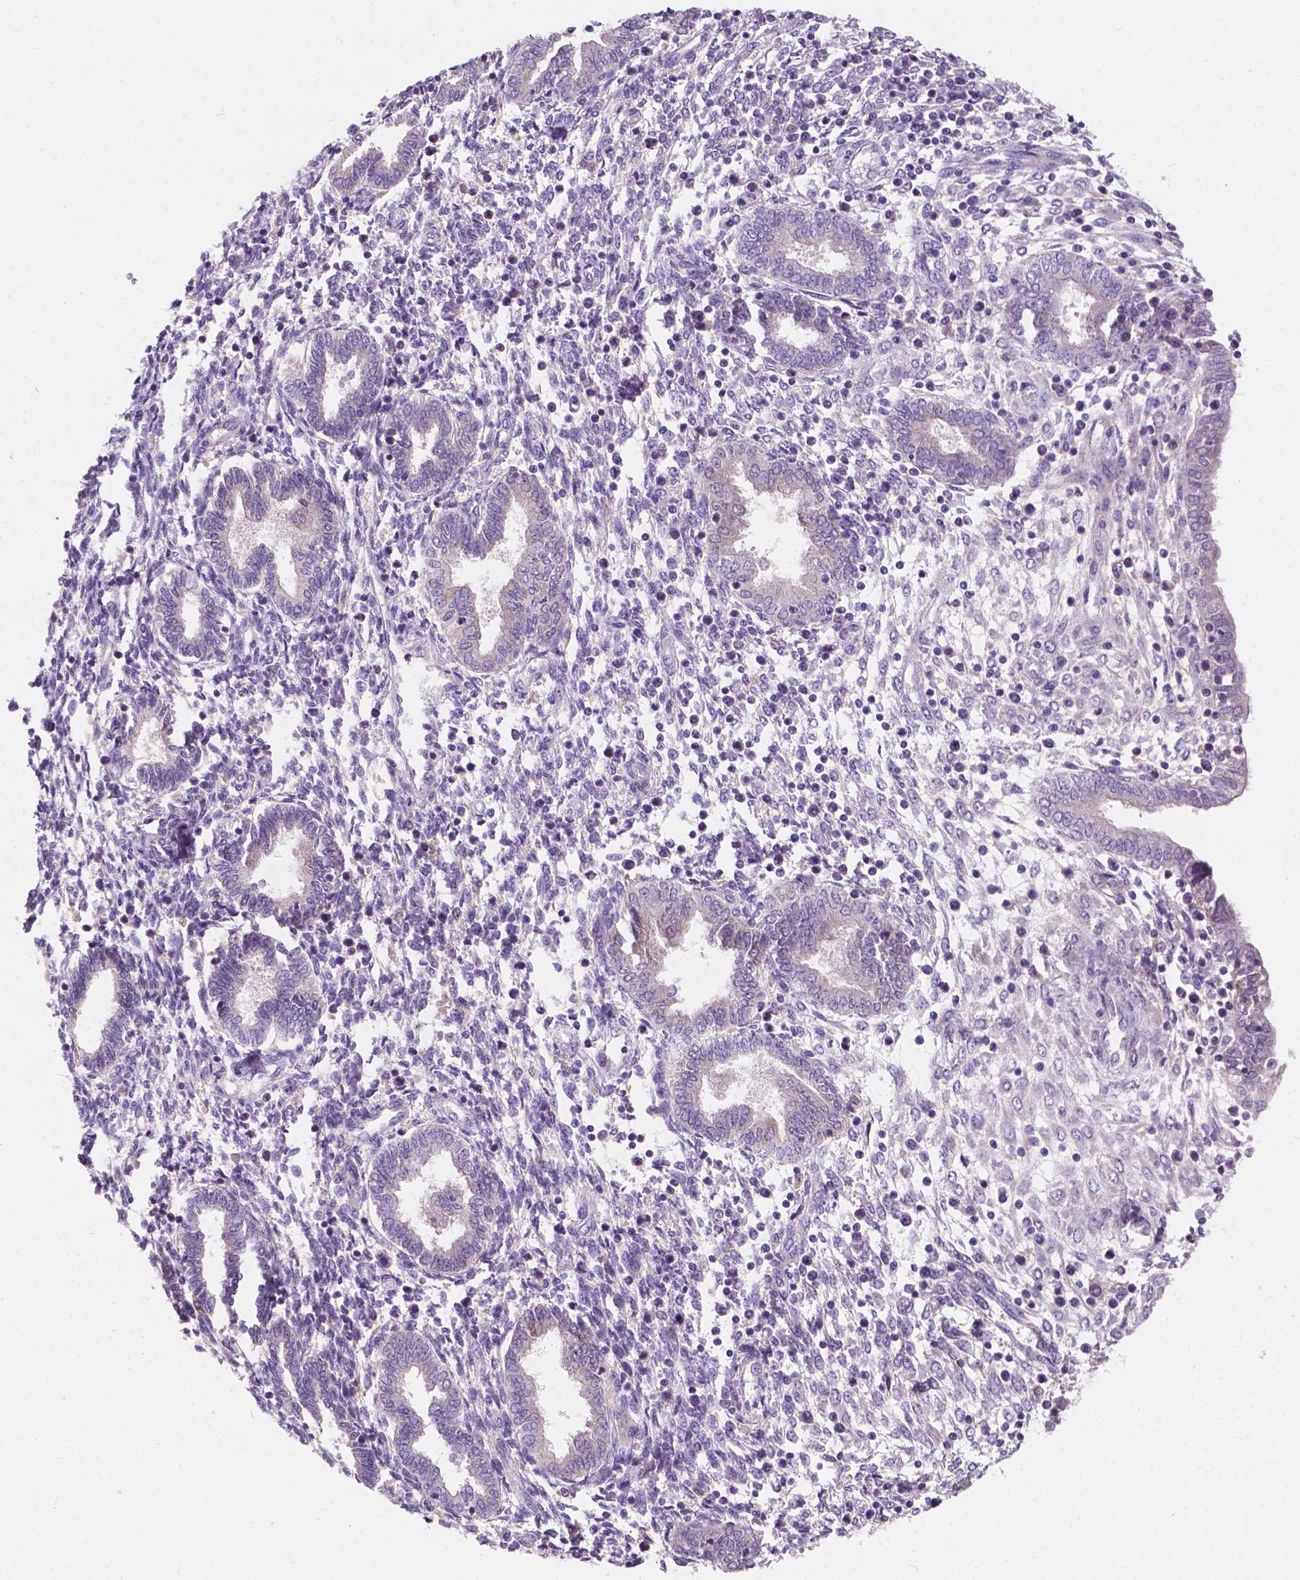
{"staining": {"intensity": "negative", "quantity": "none", "location": "none"}, "tissue": "endometrium", "cell_type": "Cells in endometrial stroma", "image_type": "normal", "snomed": [{"axis": "morphology", "description": "Normal tissue, NOS"}, {"axis": "topography", "description": "Endometrium"}], "caption": "A high-resolution histopathology image shows IHC staining of unremarkable endometrium, which displays no significant expression in cells in endometrial stroma. (Brightfield microscopy of DAB IHC at high magnification).", "gene": "IREB2", "patient": {"sex": "female", "age": 42}}